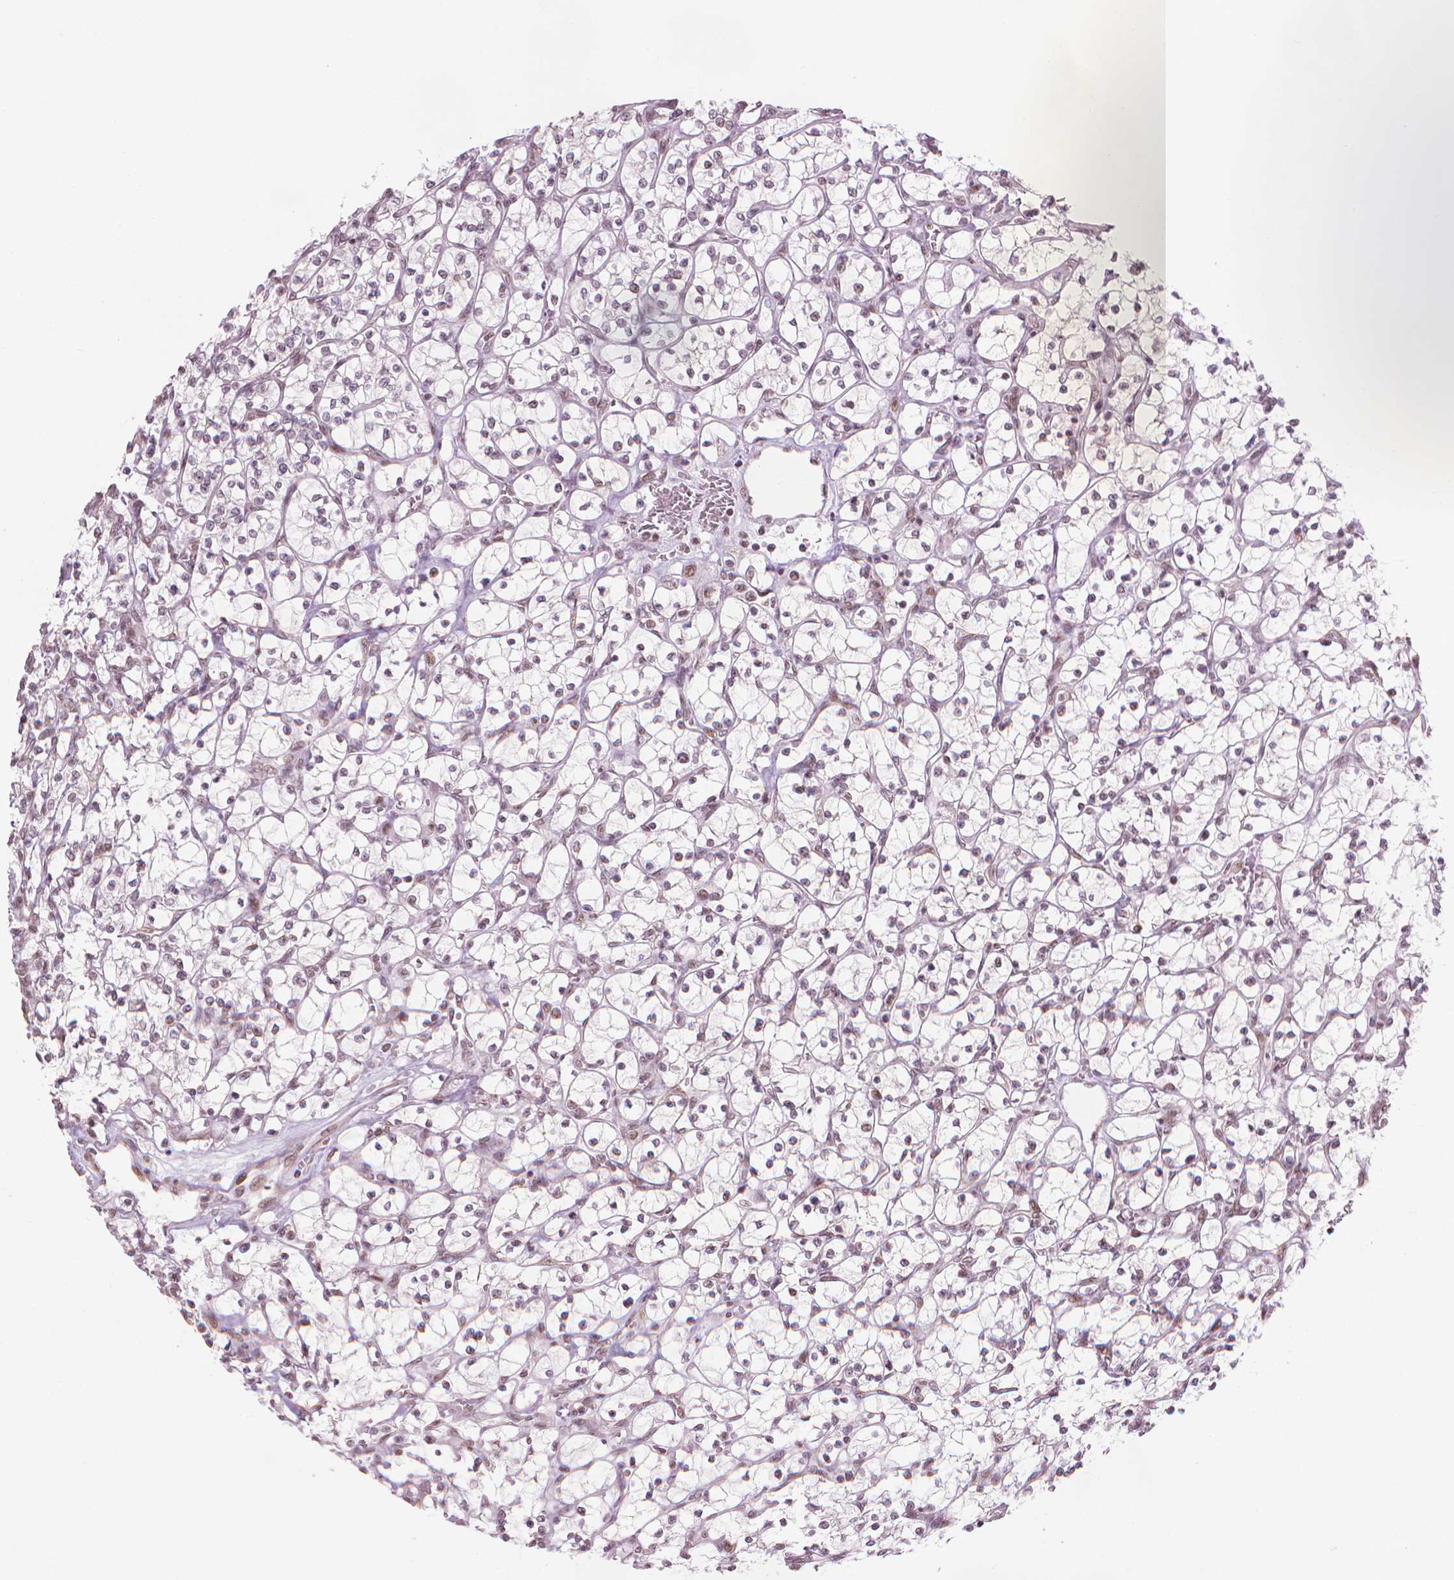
{"staining": {"intensity": "weak", "quantity": "25%-75%", "location": "nuclear"}, "tissue": "renal cancer", "cell_type": "Tumor cells", "image_type": "cancer", "snomed": [{"axis": "morphology", "description": "Adenocarcinoma, NOS"}, {"axis": "topography", "description": "Kidney"}], "caption": "Immunohistochemistry (IHC) of human renal cancer exhibits low levels of weak nuclear staining in approximately 25%-75% of tumor cells.", "gene": "HOXD4", "patient": {"sex": "female", "age": 64}}